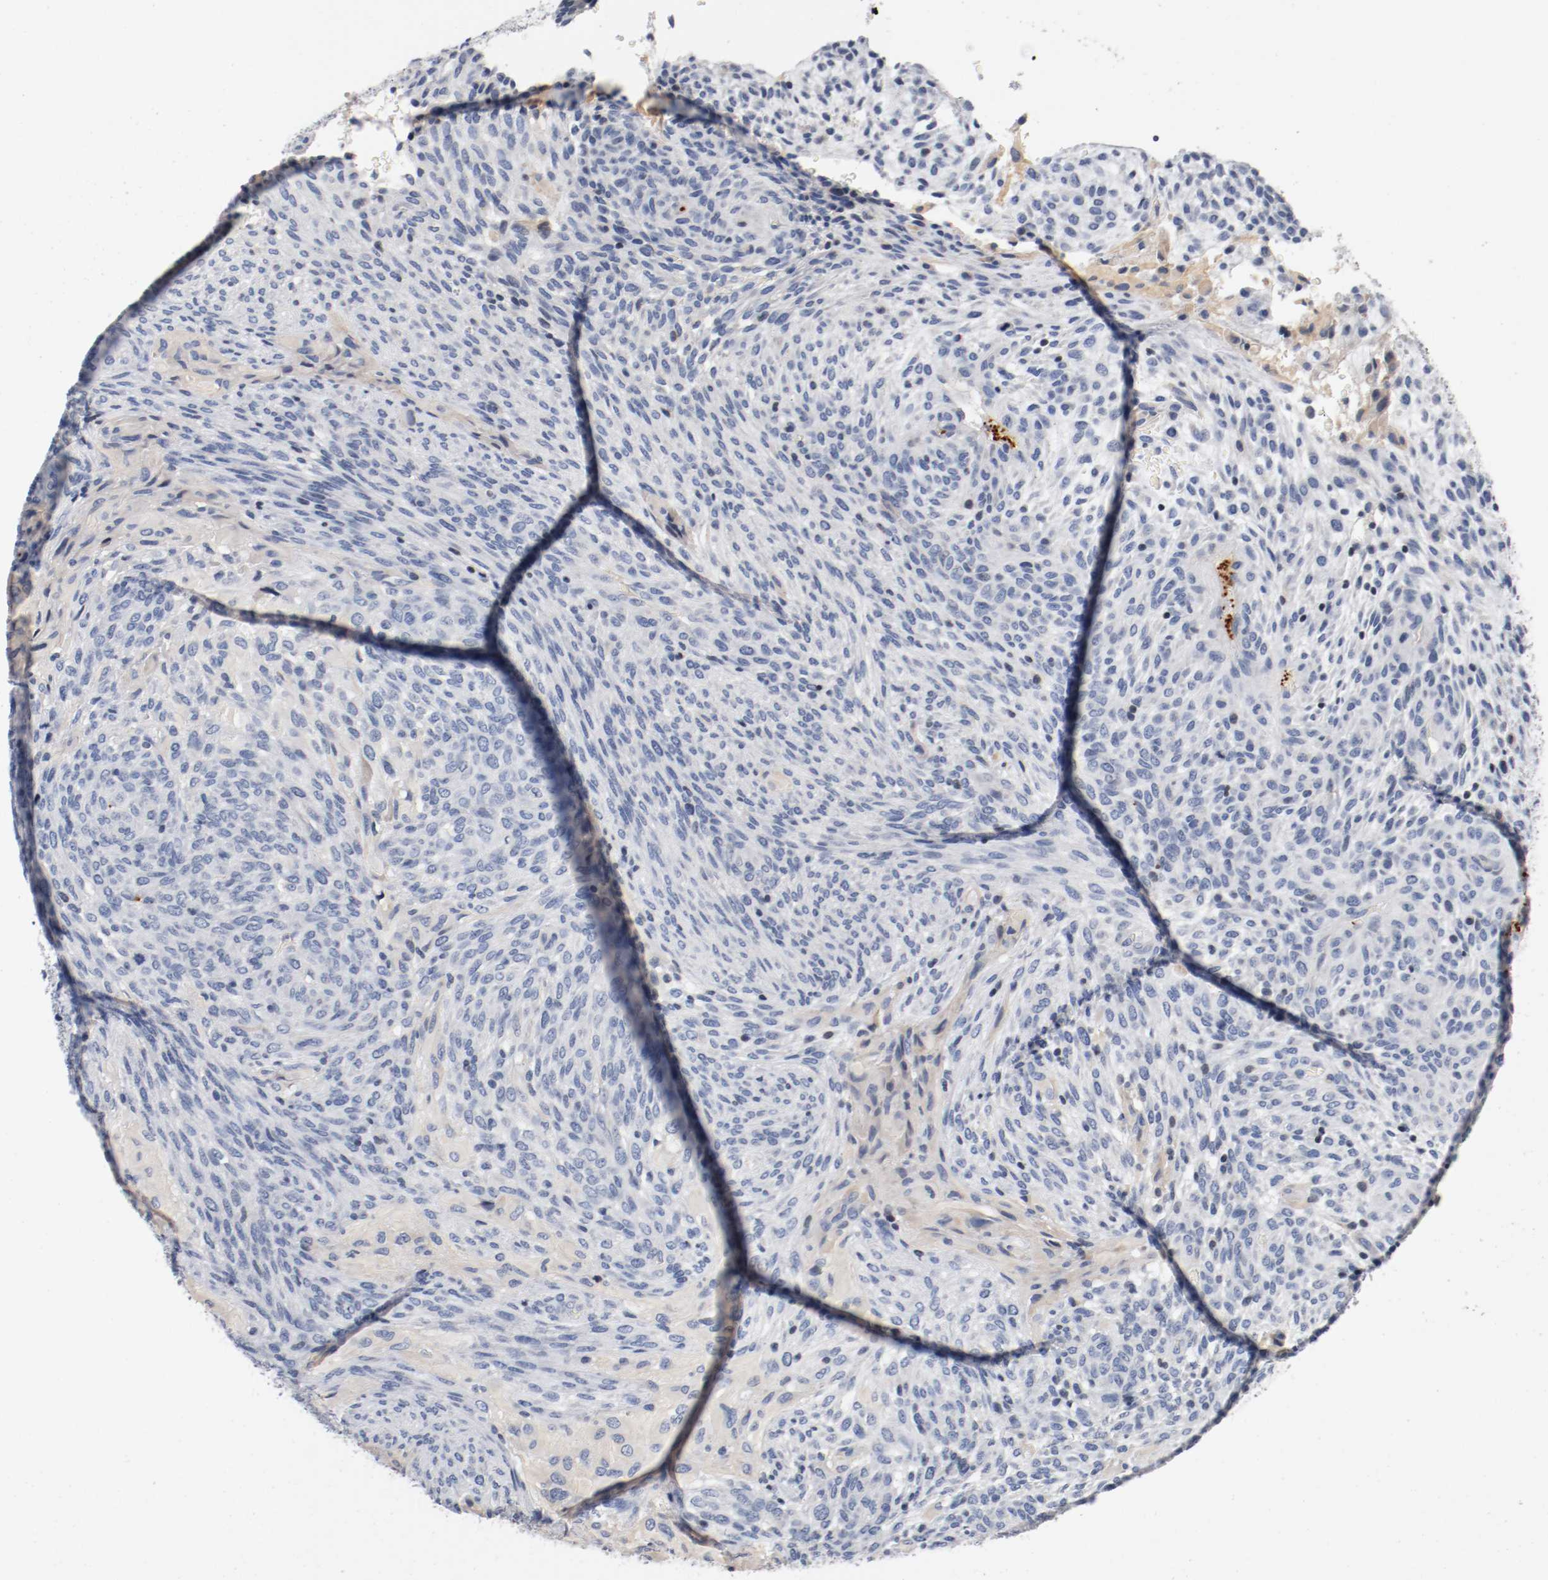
{"staining": {"intensity": "negative", "quantity": "none", "location": "none"}, "tissue": "glioma", "cell_type": "Tumor cells", "image_type": "cancer", "snomed": [{"axis": "morphology", "description": "Glioma, malignant, High grade"}, {"axis": "topography", "description": "Cerebral cortex"}], "caption": "Malignant glioma (high-grade) was stained to show a protein in brown. There is no significant positivity in tumor cells. Brightfield microscopy of IHC stained with DAB (3,3'-diaminobenzidine) (brown) and hematoxylin (blue), captured at high magnification.", "gene": "PIM1", "patient": {"sex": "female", "age": 55}}